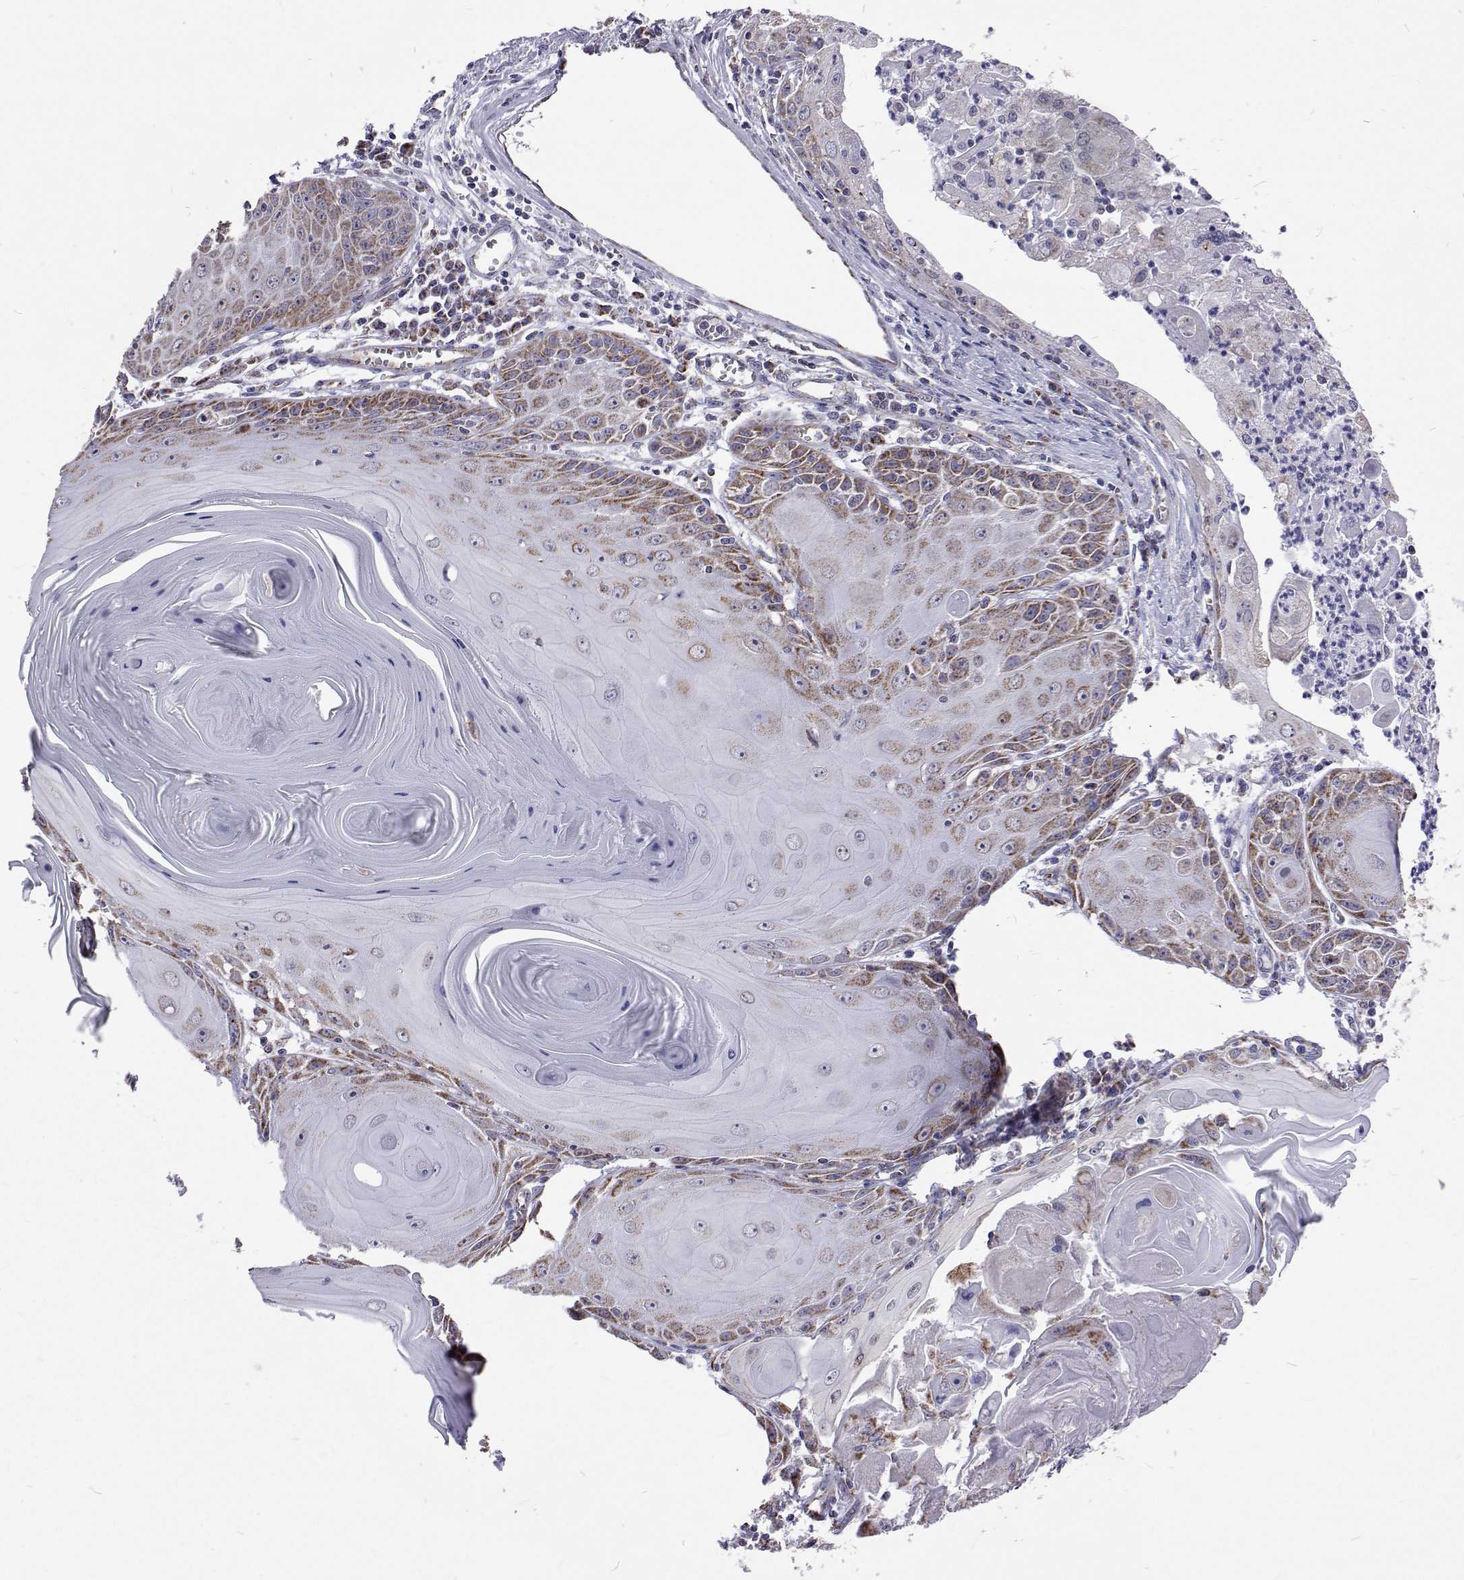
{"staining": {"intensity": "moderate", "quantity": "<25%", "location": "cytoplasmic/membranous"}, "tissue": "skin cancer", "cell_type": "Tumor cells", "image_type": "cancer", "snomed": [{"axis": "morphology", "description": "Squamous cell carcinoma, NOS"}, {"axis": "topography", "description": "Skin"}, {"axis": "topography", "description": "Vulva"}], "caption": "Protein expression analysis of human skin cancer reveals moderate cytoplasmic/membranous staining in about <25% of tumor cells.", "gene": "MCCC2", "patient": {"sex": "female", "age": 85}}